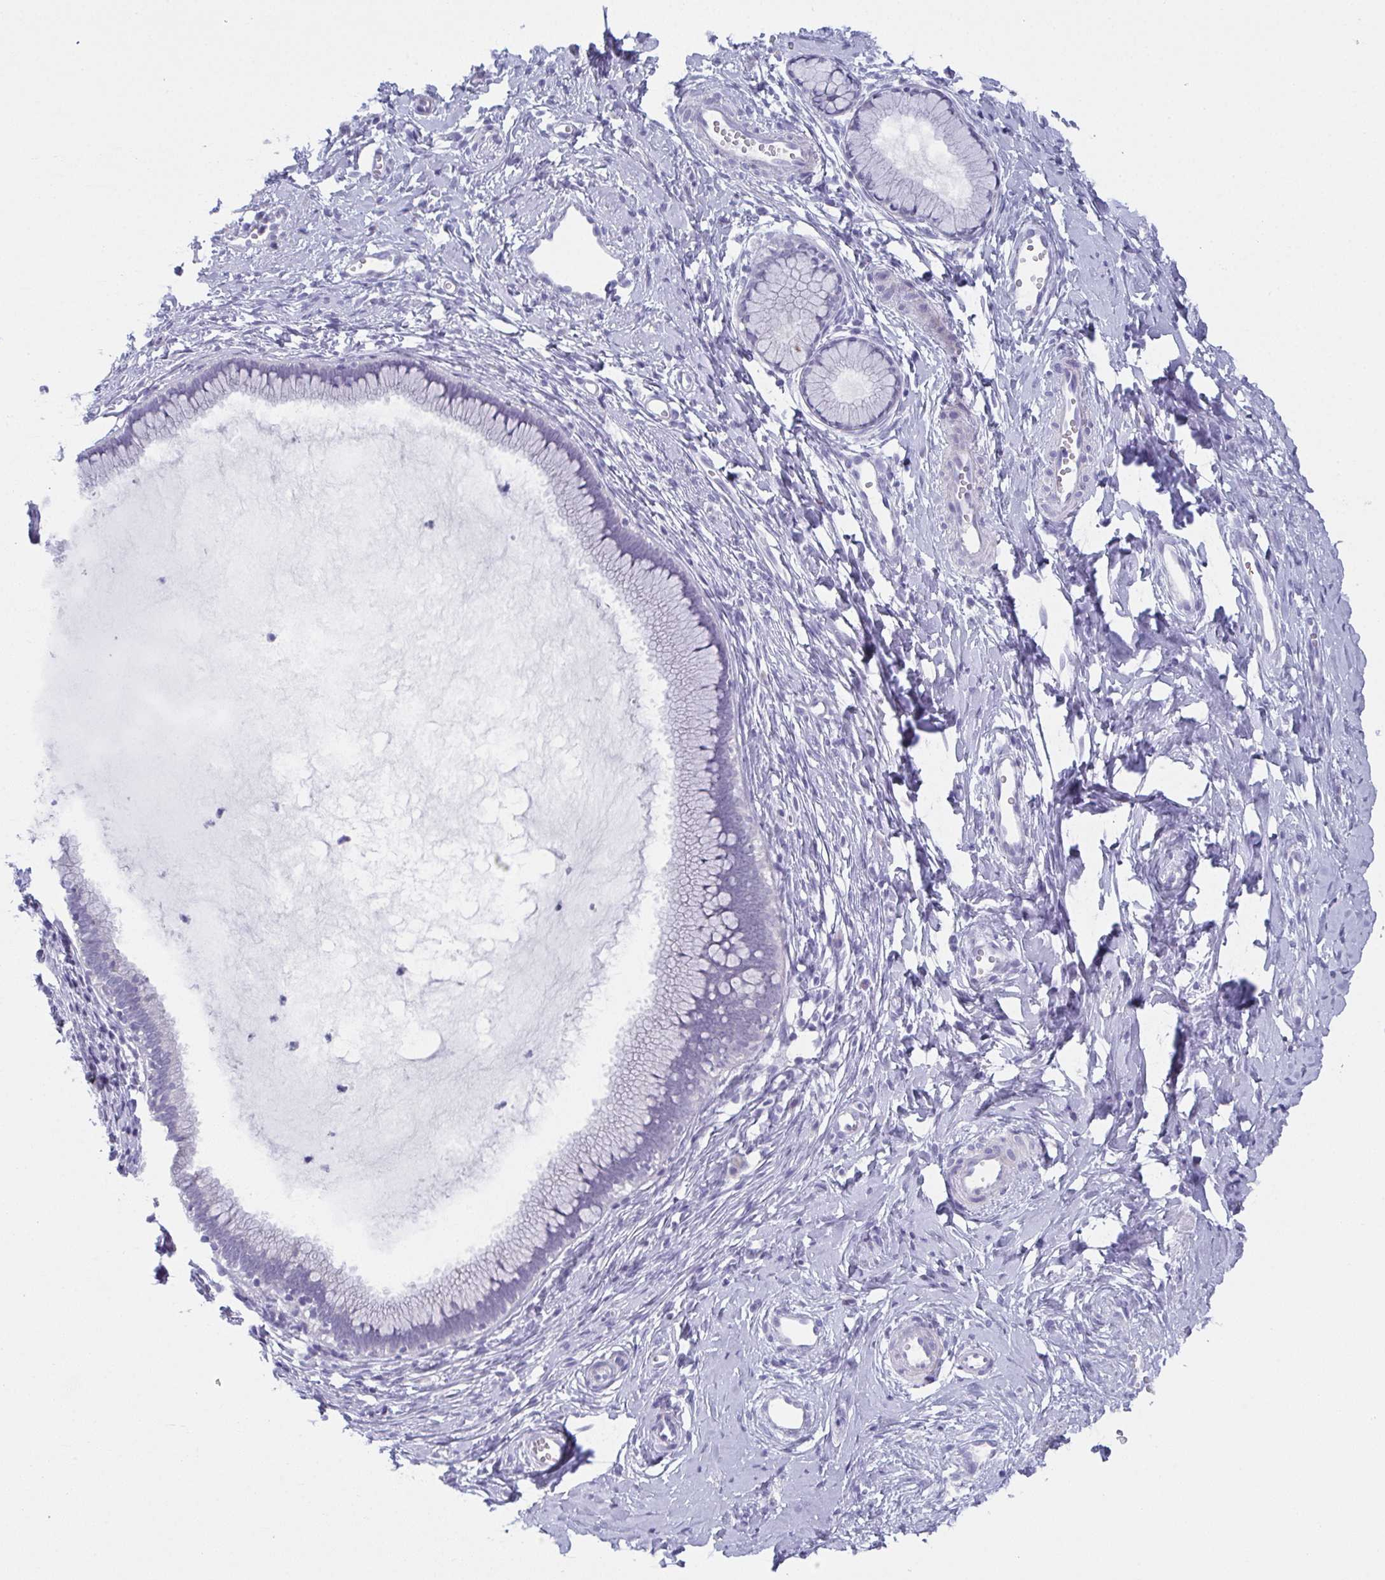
{"staining": {"intensity": "negative", "quantity": "none", "location": "none"}, "tissue": "cervix", "cell_type": "Glandular cells", "image_type": "normal", "snomed": [{"axis": "morphology", "description": "Normal tissue, NOS"}, {"axis": "topography", "description": "Cervix"}], "caption": "DAB (3,3'-diaminobenzidine) immunohistochemical staining of normal cervix shows no significant expression in glandular cells. (Stains: DAB IHC with hematoxylin counter stain, Microscopy: brightfield microscopy at high magnification).", "gene": "SLC36A2", "patient": {"sex": "female", "age": 40}}